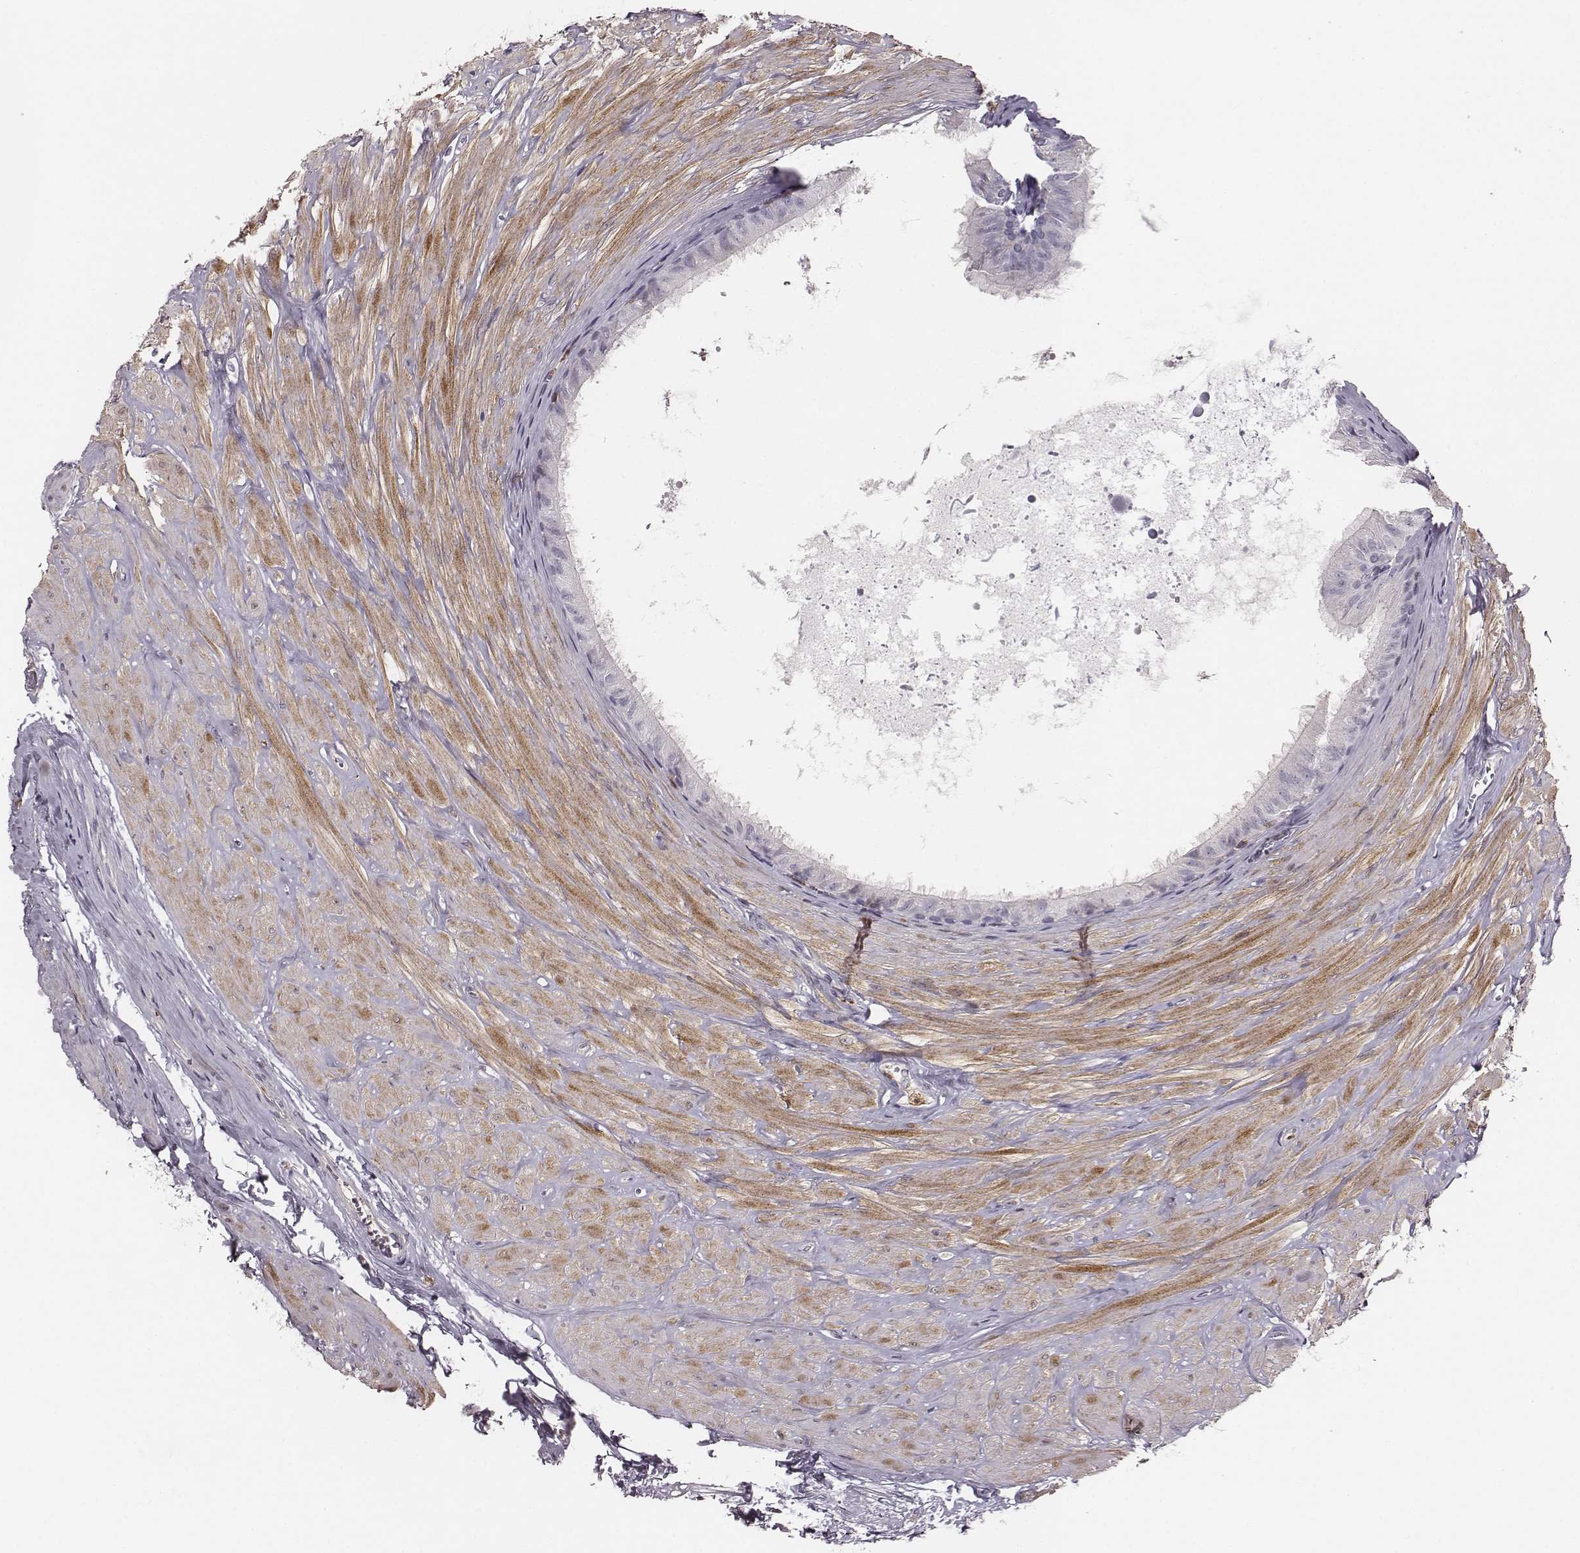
{"staining": {"intensity": "negative", "quantity": "none", "location": "none"}, "tissue": "epididymis", "cell_type": "Glandular cells", "image_type": "normal", "snomed": [{"axis": "morphology", "description": "Normal tissue, NOS"}, {"axis": "topography", "description": "Epididymis"}], "caption": "A histopathology image of human epididymis is negative for staining in glandular cells. (Brightfield microscopy of DAB immunohistochemistry at high magnification).", "gene": "ZYX", "patient": {"sex": "male", "age": 37}}